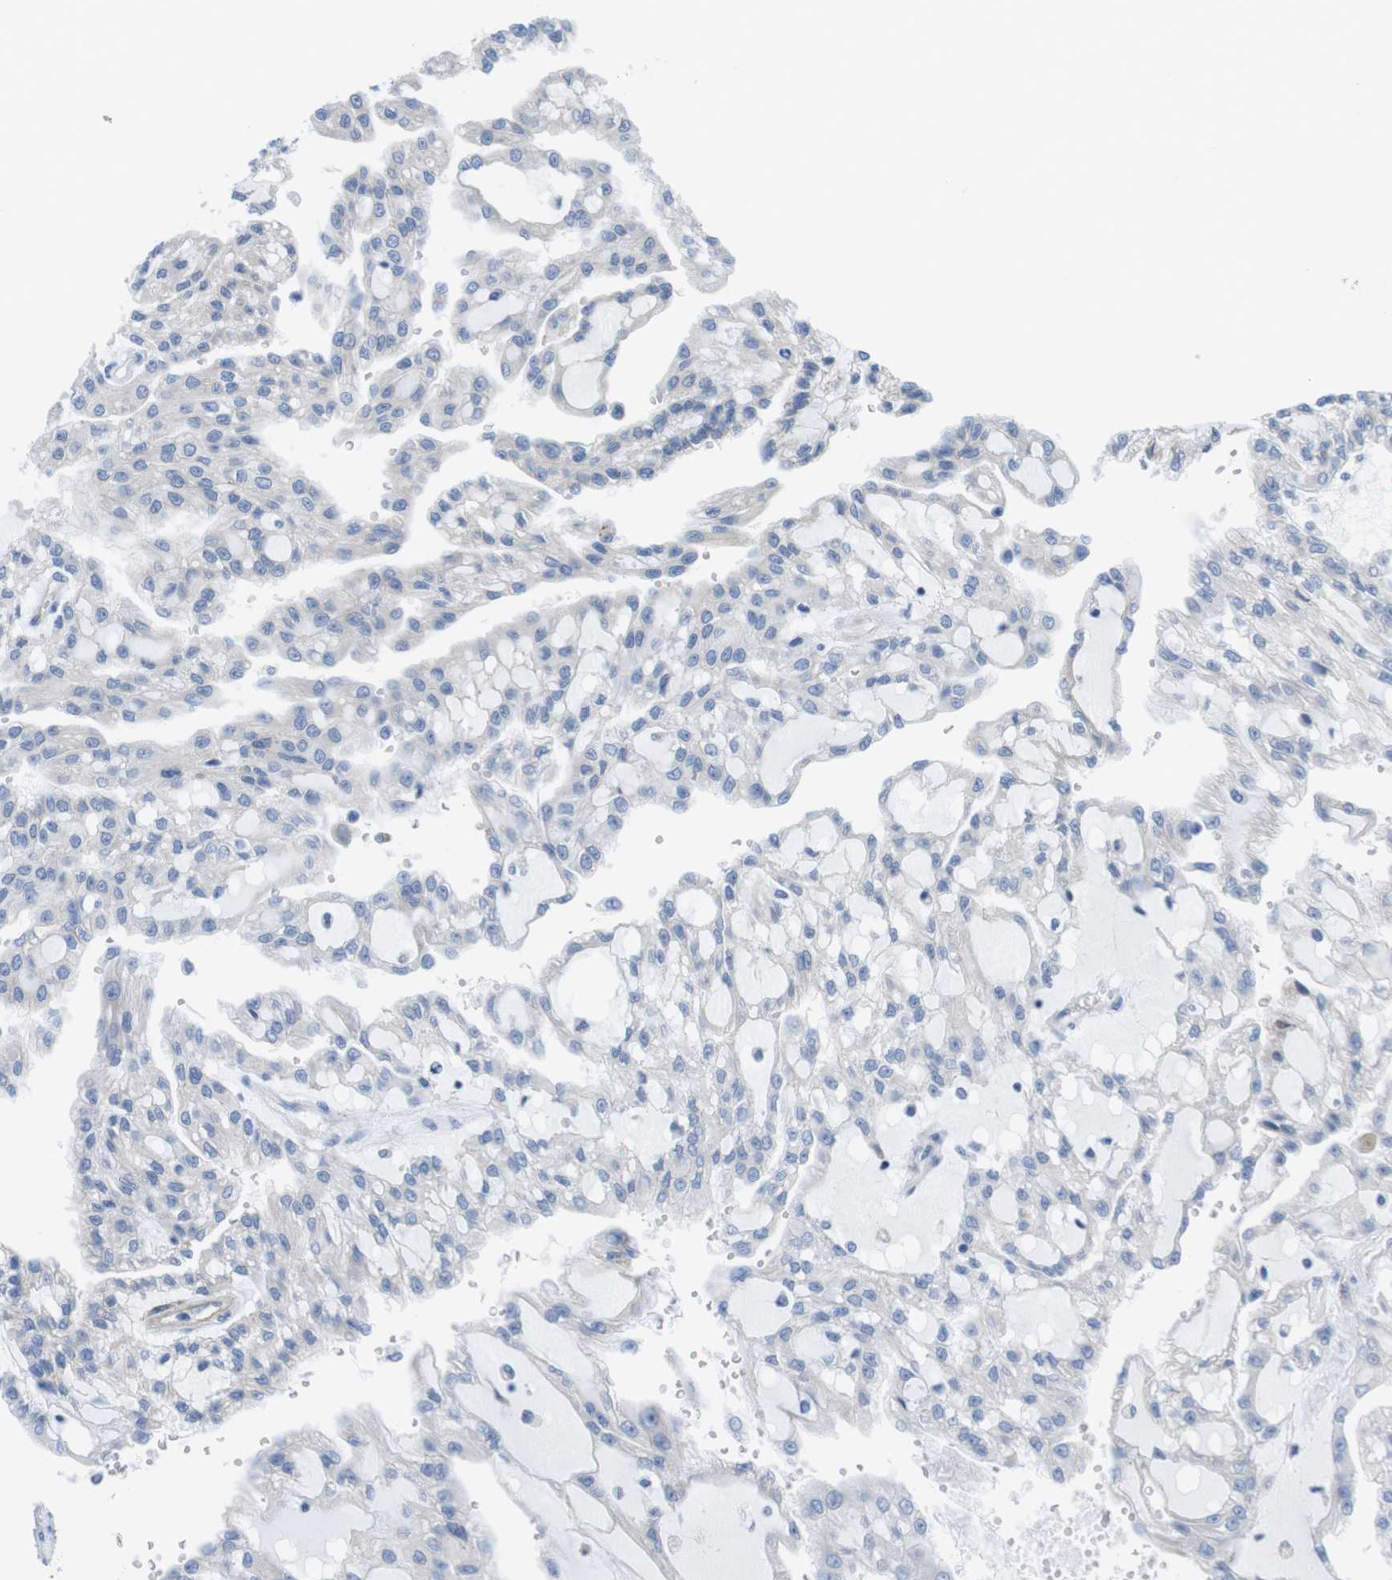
{"staining": {"intensity": "negative", "quantity": "none", "location": "none"}, "tissue": "renal cancer", "cell_type": "Tumor cells", "image_type": "cancer", "snomed": [{"axis": "morphology", "description": "Adenocarcinoma, NOS"}, {"axis": "topography", "description": "Kidney"}], "caption": "High power microscopy histopathology image of an IHC micrograph of adenocarcinoma (renal), revealing no significant positivity in tumor cells.", "gene": "CDH8", "patient": {"sex": "male", "age": 63}}